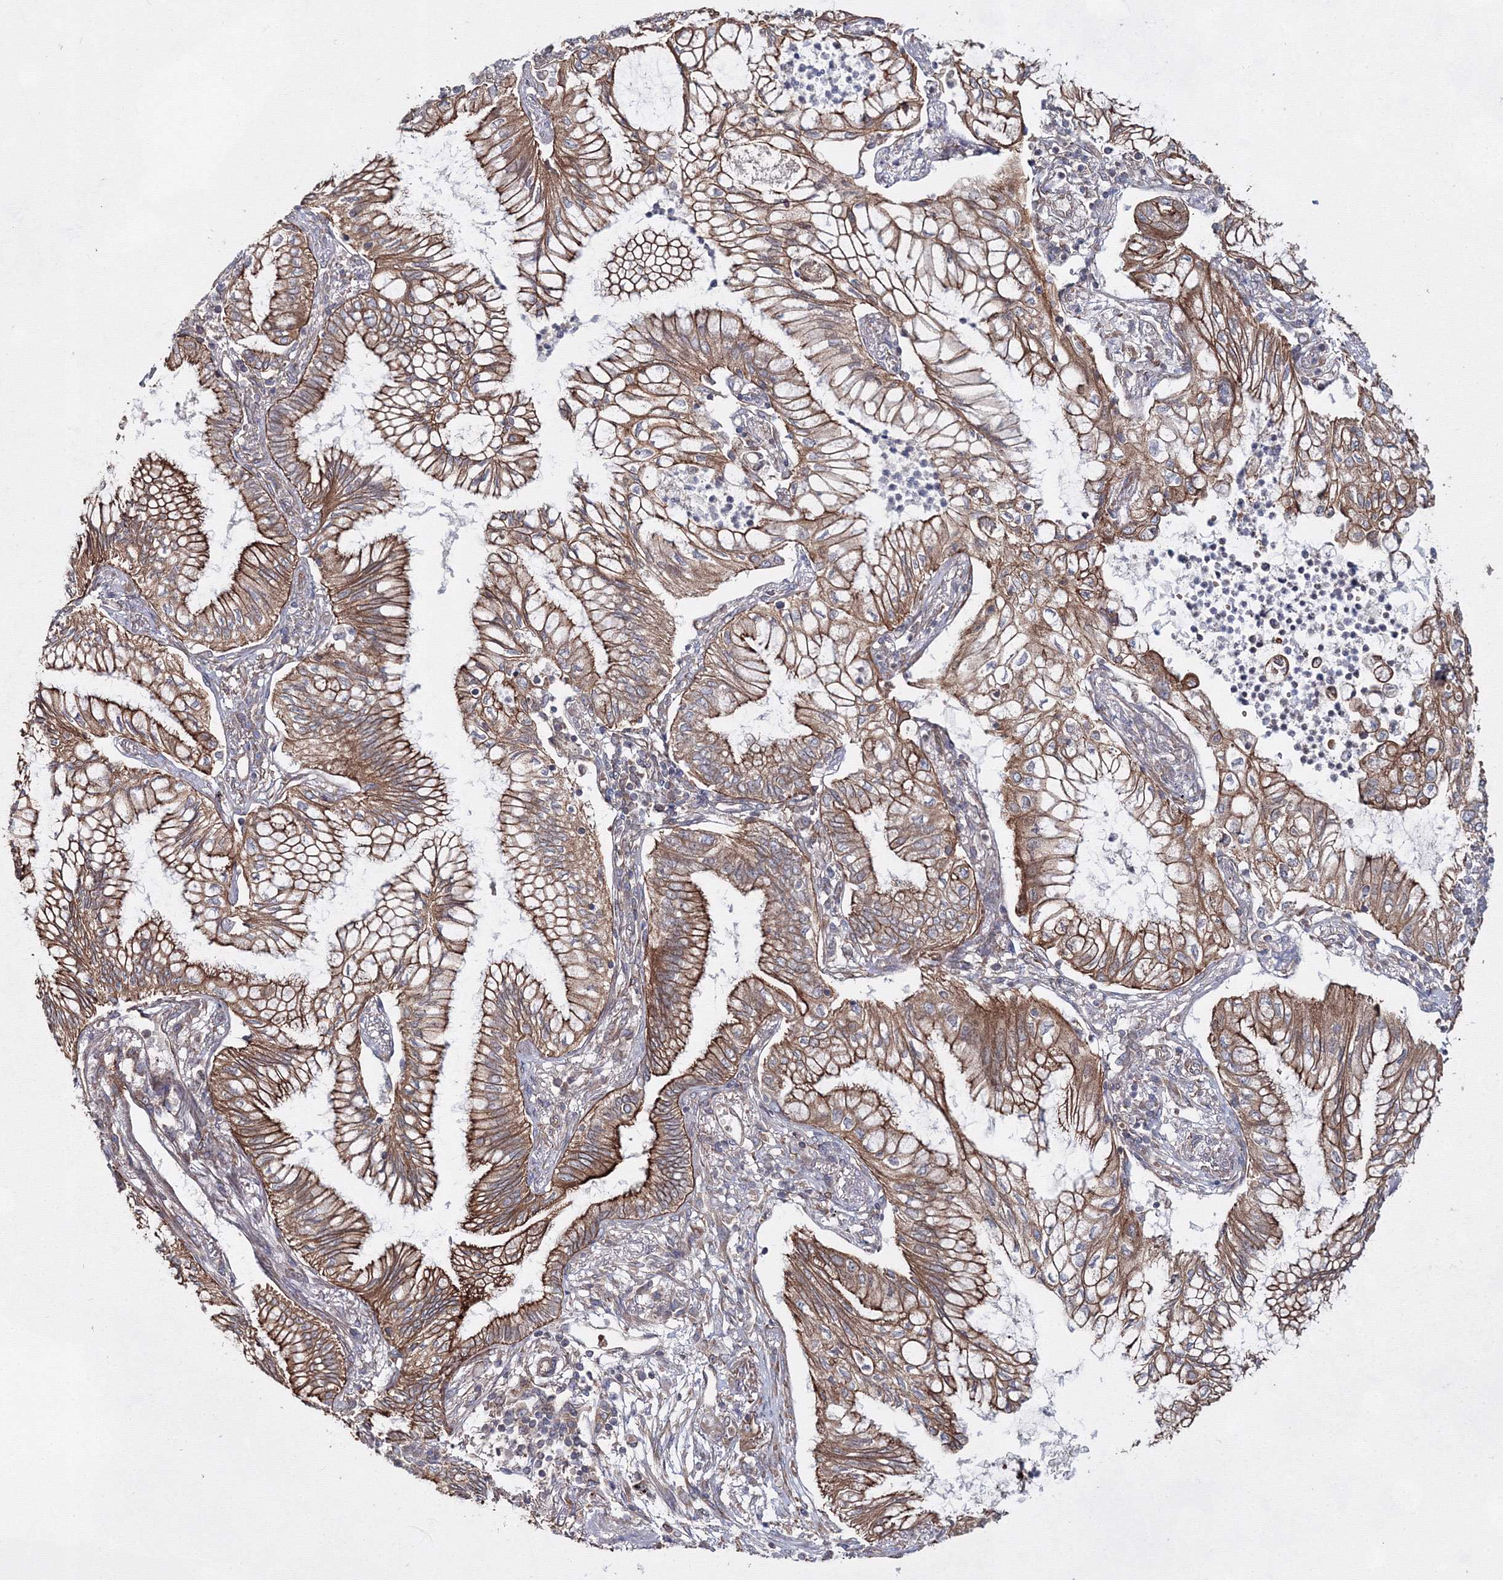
{"staining": {"intensity": "moderate", "quantity": ">75%", "location": "cytoplasmic/membranous"}, "tissue": "bronchus", "cell_type": "Respiratory epithelial cells", "image_type": "normal", "snomed": [{"axis": "morphology", "description": "Normal tissue, NOS"}, {"axis": "morphology", "description": "Adenocarcinoma, NOS"}, {"axis": "topography", "description": "Bronchus"}, {"axis": "topography", "description": "Lung"}], "caption": "This image demonstrates normal bronchus stained with IHC to label a protein in brown. The cytoplasmic/membranous of respiratory epithelial cells show moderate positivity for the protein. Nuclei are counter-stained blue.", "gene": "EXOC6", "patient": {"sex": "female", "age": 70}}